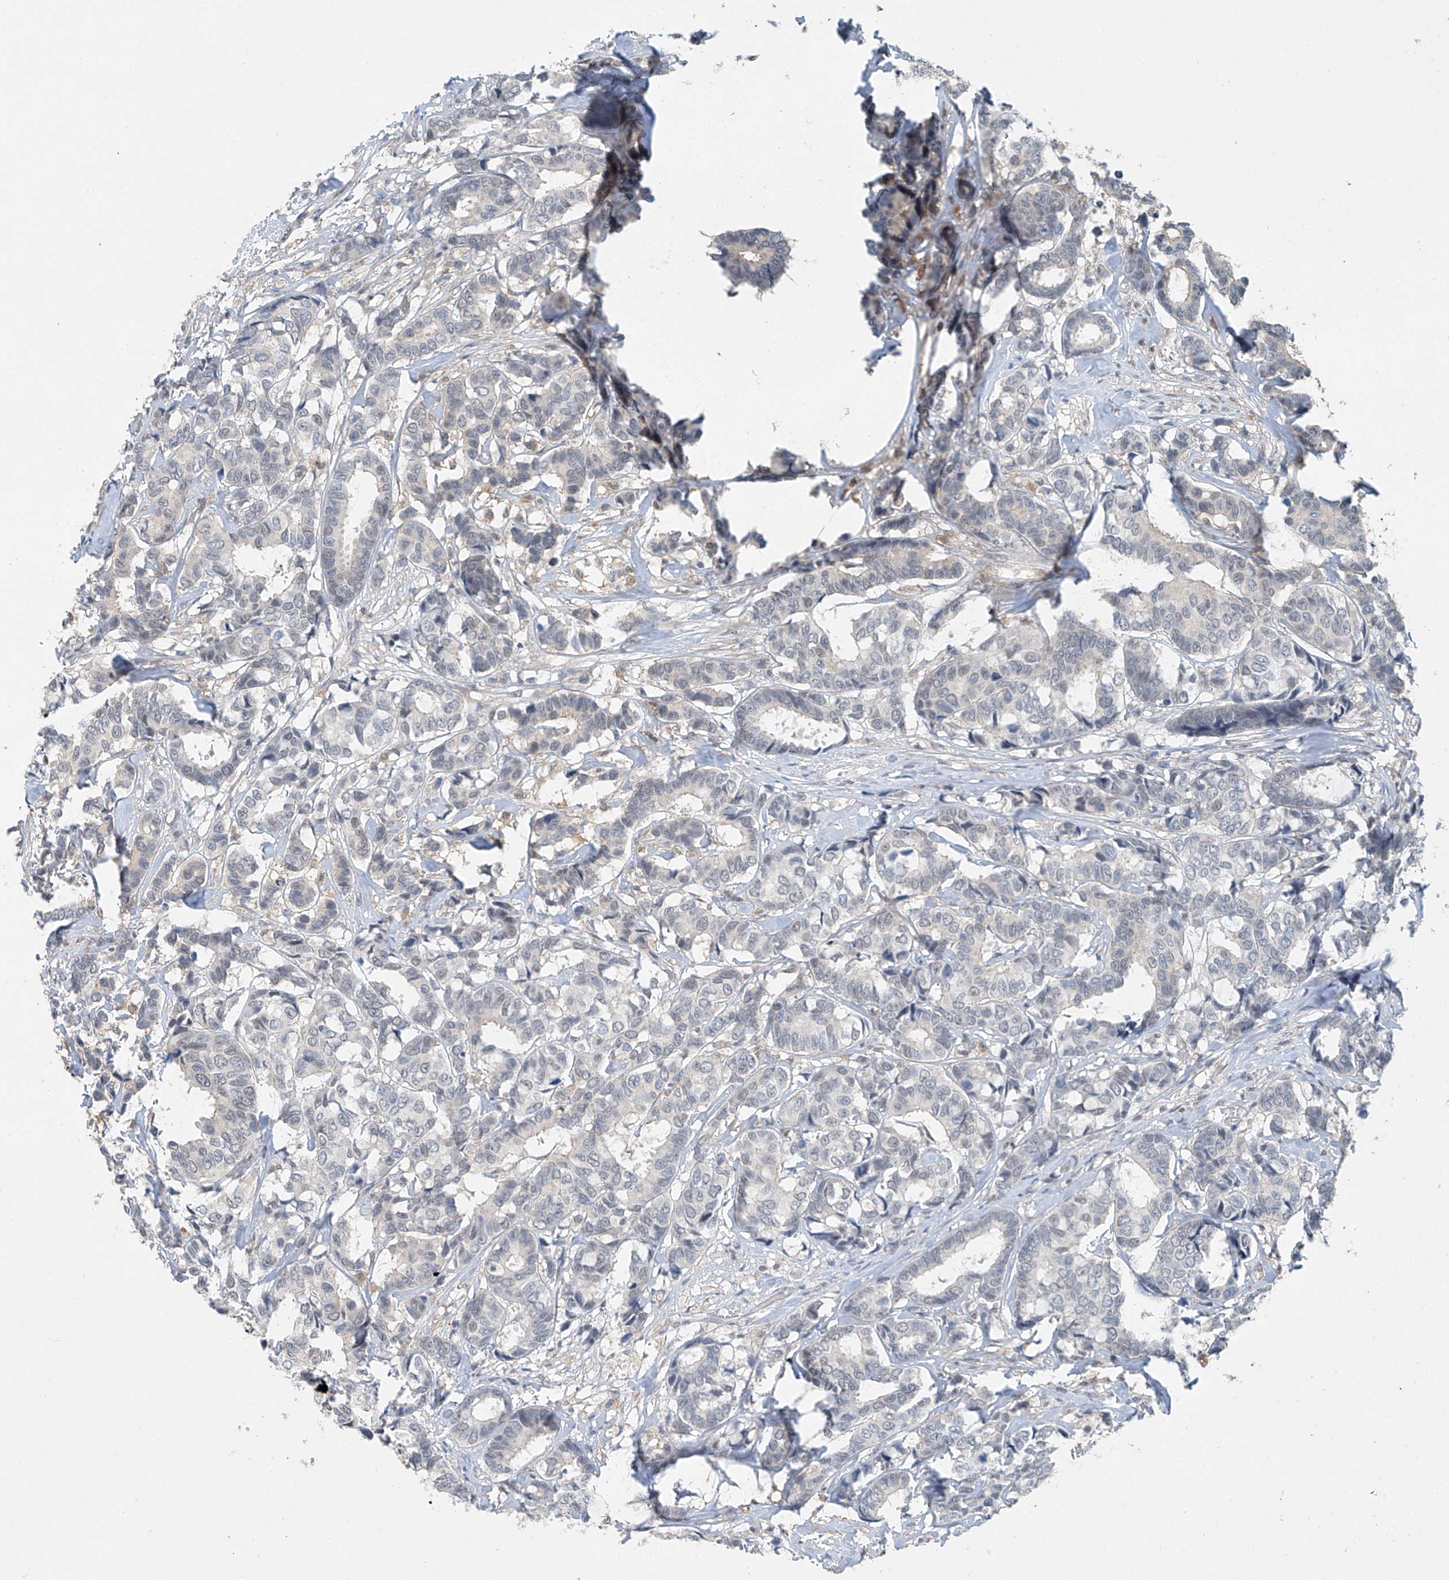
{"staining": {"intensity": "negative", "quantity": "none", "location": "none"}, "tissue": "breast cancer", "cell_type": "Tumor cells", "image_type": "cancer", "snomed": [{"axis": "morphology", "description": "Duct carcinoma"}, {"axis": "topography", "description": "Breast"}], "caption": "The immunohistochemistry micrograph has no significant positivity in tumor cells of breast infiltrating ductal carcinoma tissue. Brightfield microscopy of immunohistochemistry (IHC) stained with DAB (3,3'-diaminobenzidine) (brown) and hematoxylin (blue), captured at high magnification.", "gene": "TAF8", "patient": {"sex": "female", "age": 87}}